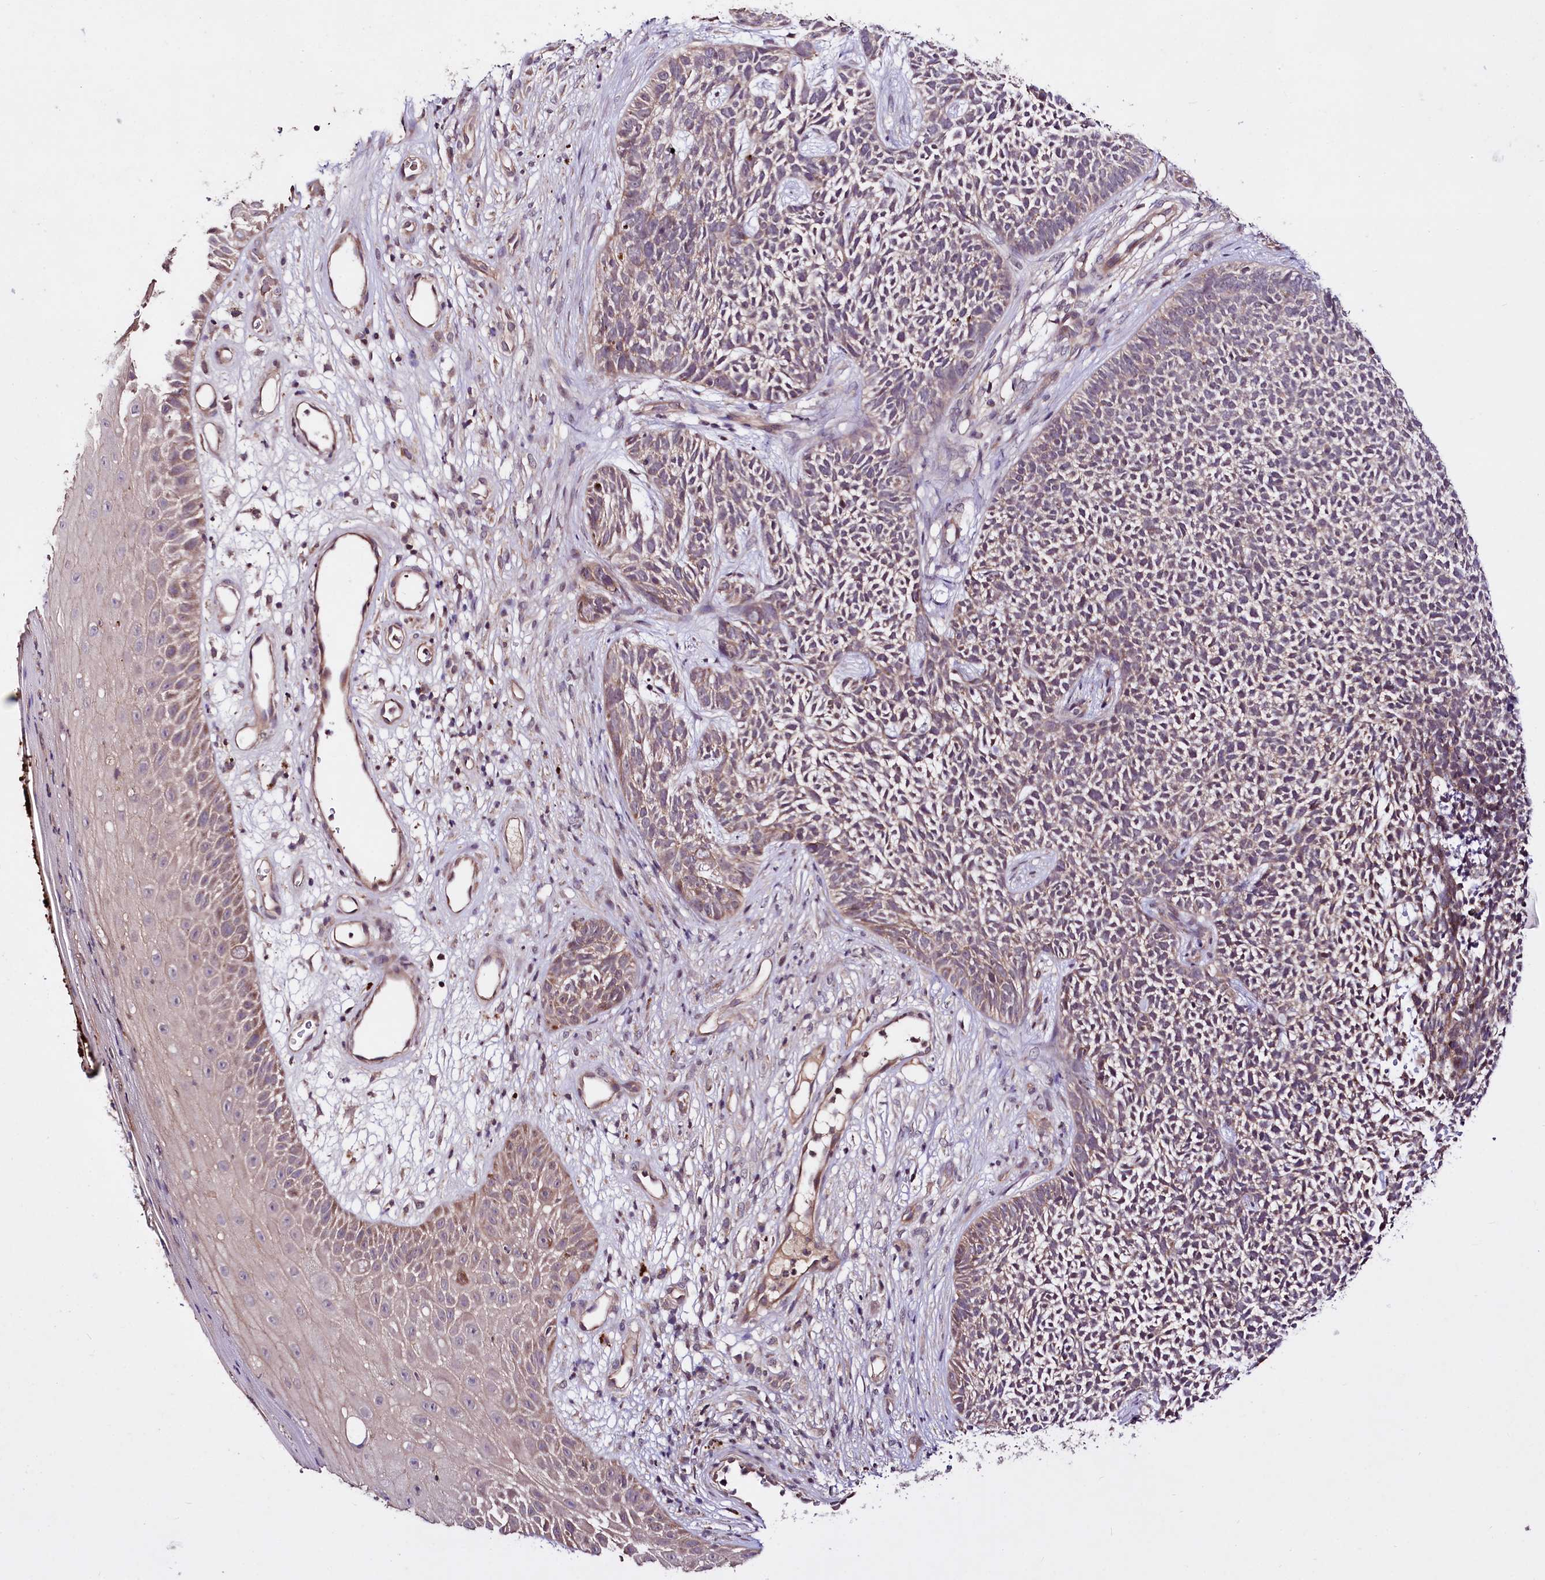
{"staining": {"intensity": "weak", "quantity": "<25%", "location": "cytoplasmic/membranous"}, "tissue": "skin cancer", "cell_type": "Tumor cells", "image_type": "cancer", "snomed": [{"axis": "morphology", "description": "Basal cell carcinoma"}, {"axis": "topography", "description": "Skin"}], "caption": "A high-resolution photomicrograph shows IHC staining of basal cell carcinoma (skin), which shows no significant expression in tumor cells.", "gene": "TAFAZZIN", "patient": {"sex": "female", "age": 84}}